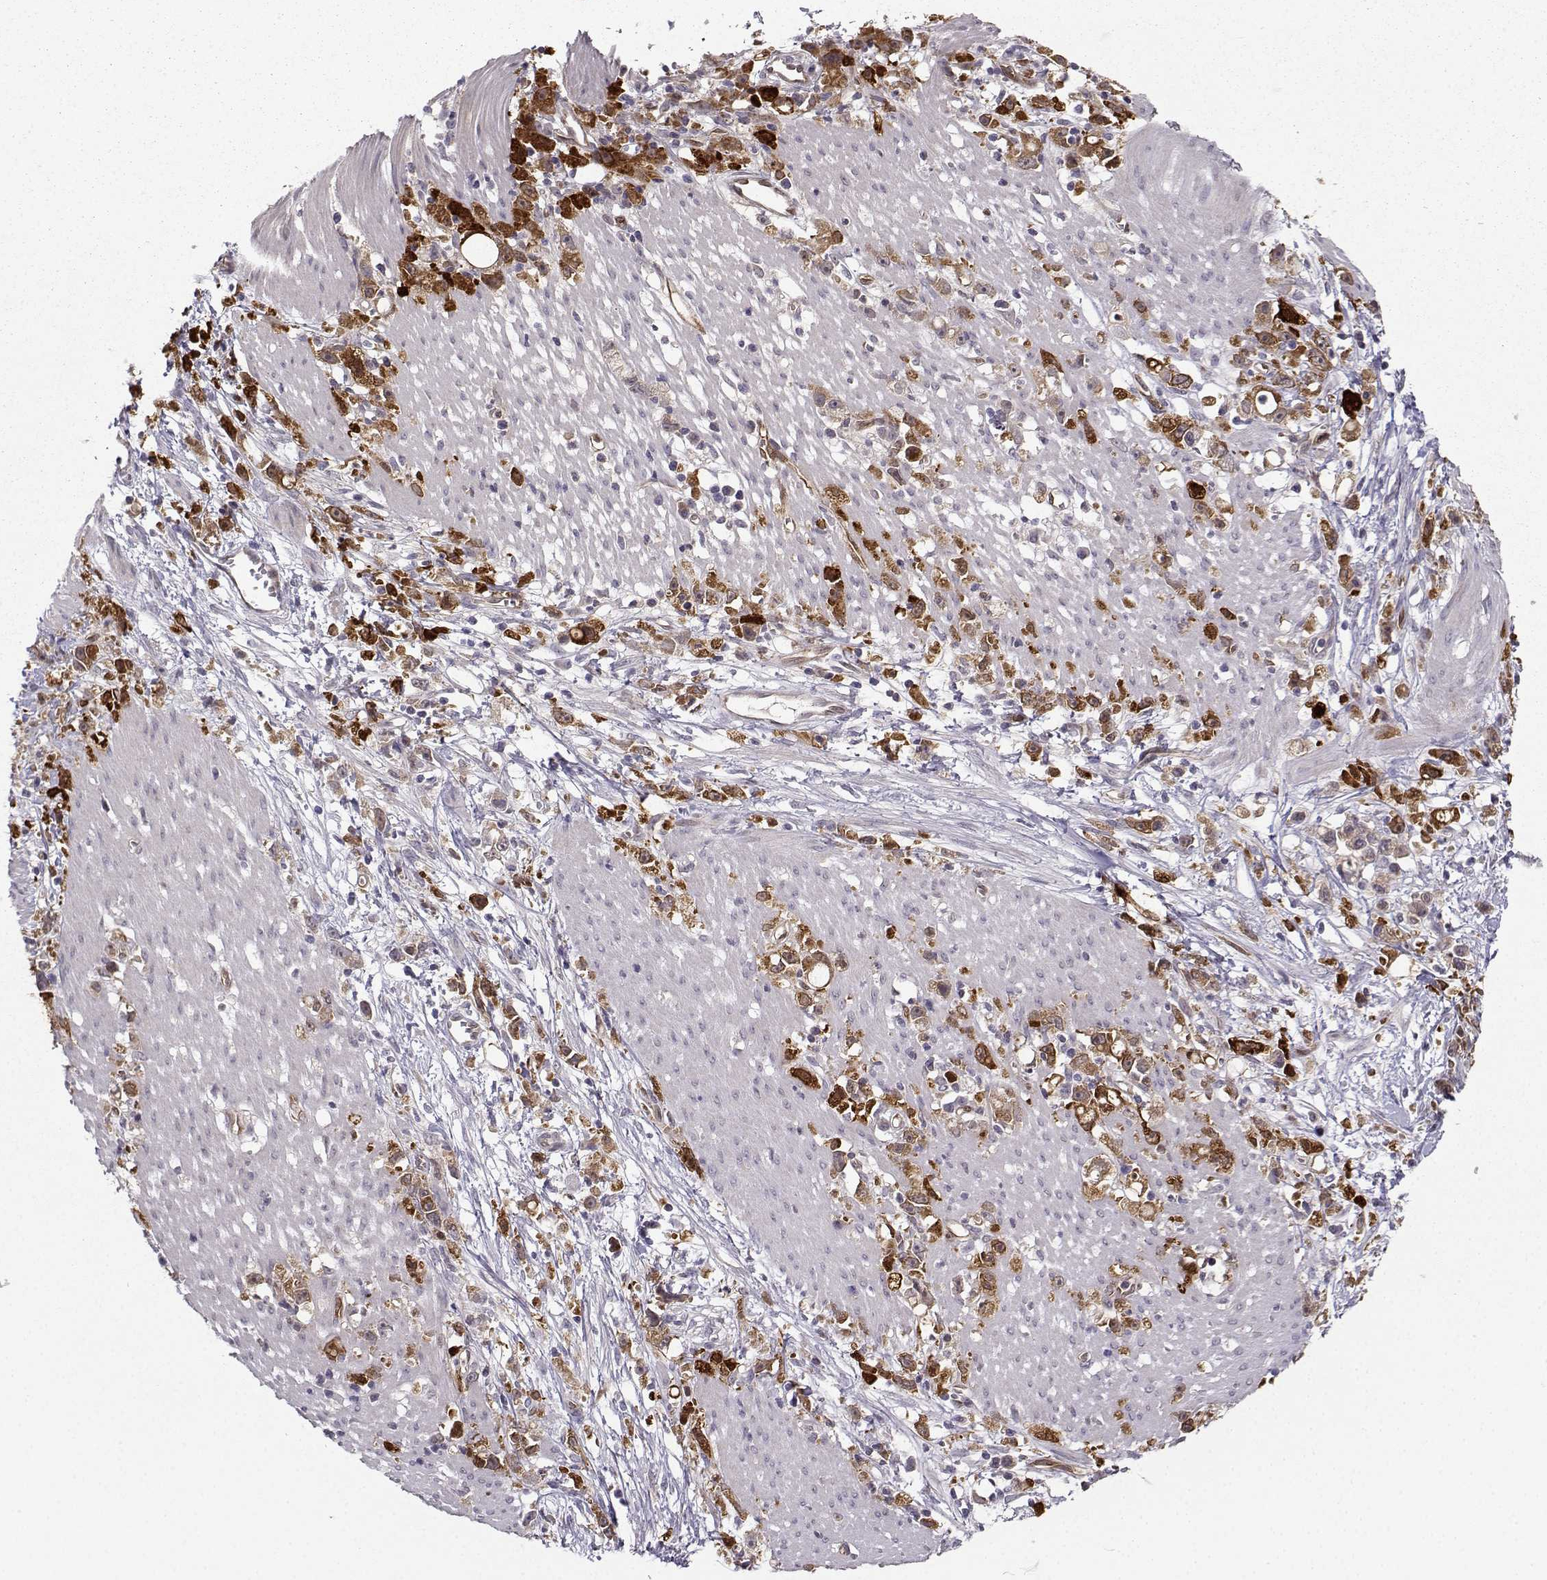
{"staining": {"intensity": "strong", "quantity": ">75%", "location": "cytoplasmic/membranous"}, "tissue": "stomach cancer", "cell_type": "Tumor cells", "image_type": "cancer", "snomed": [{"axis": "morphology", "description": "Adenocarcinoma, NOS"}, {"axis": "topography", "description": "Stomach"}], "caption": "Brown immunohistochemical staining in stomach adenocarcinoma reveals strong cytoplasmic/membranous expression in approximately >75% of tumor cells. Using DAB (3,3'-diaminobenzidine) (brown) and hematoxylin (blue) stains, captured at high magnification using brightfield microscopy.", "gene": "NQO1", "patient": {"sex": "female", "age": 59}}